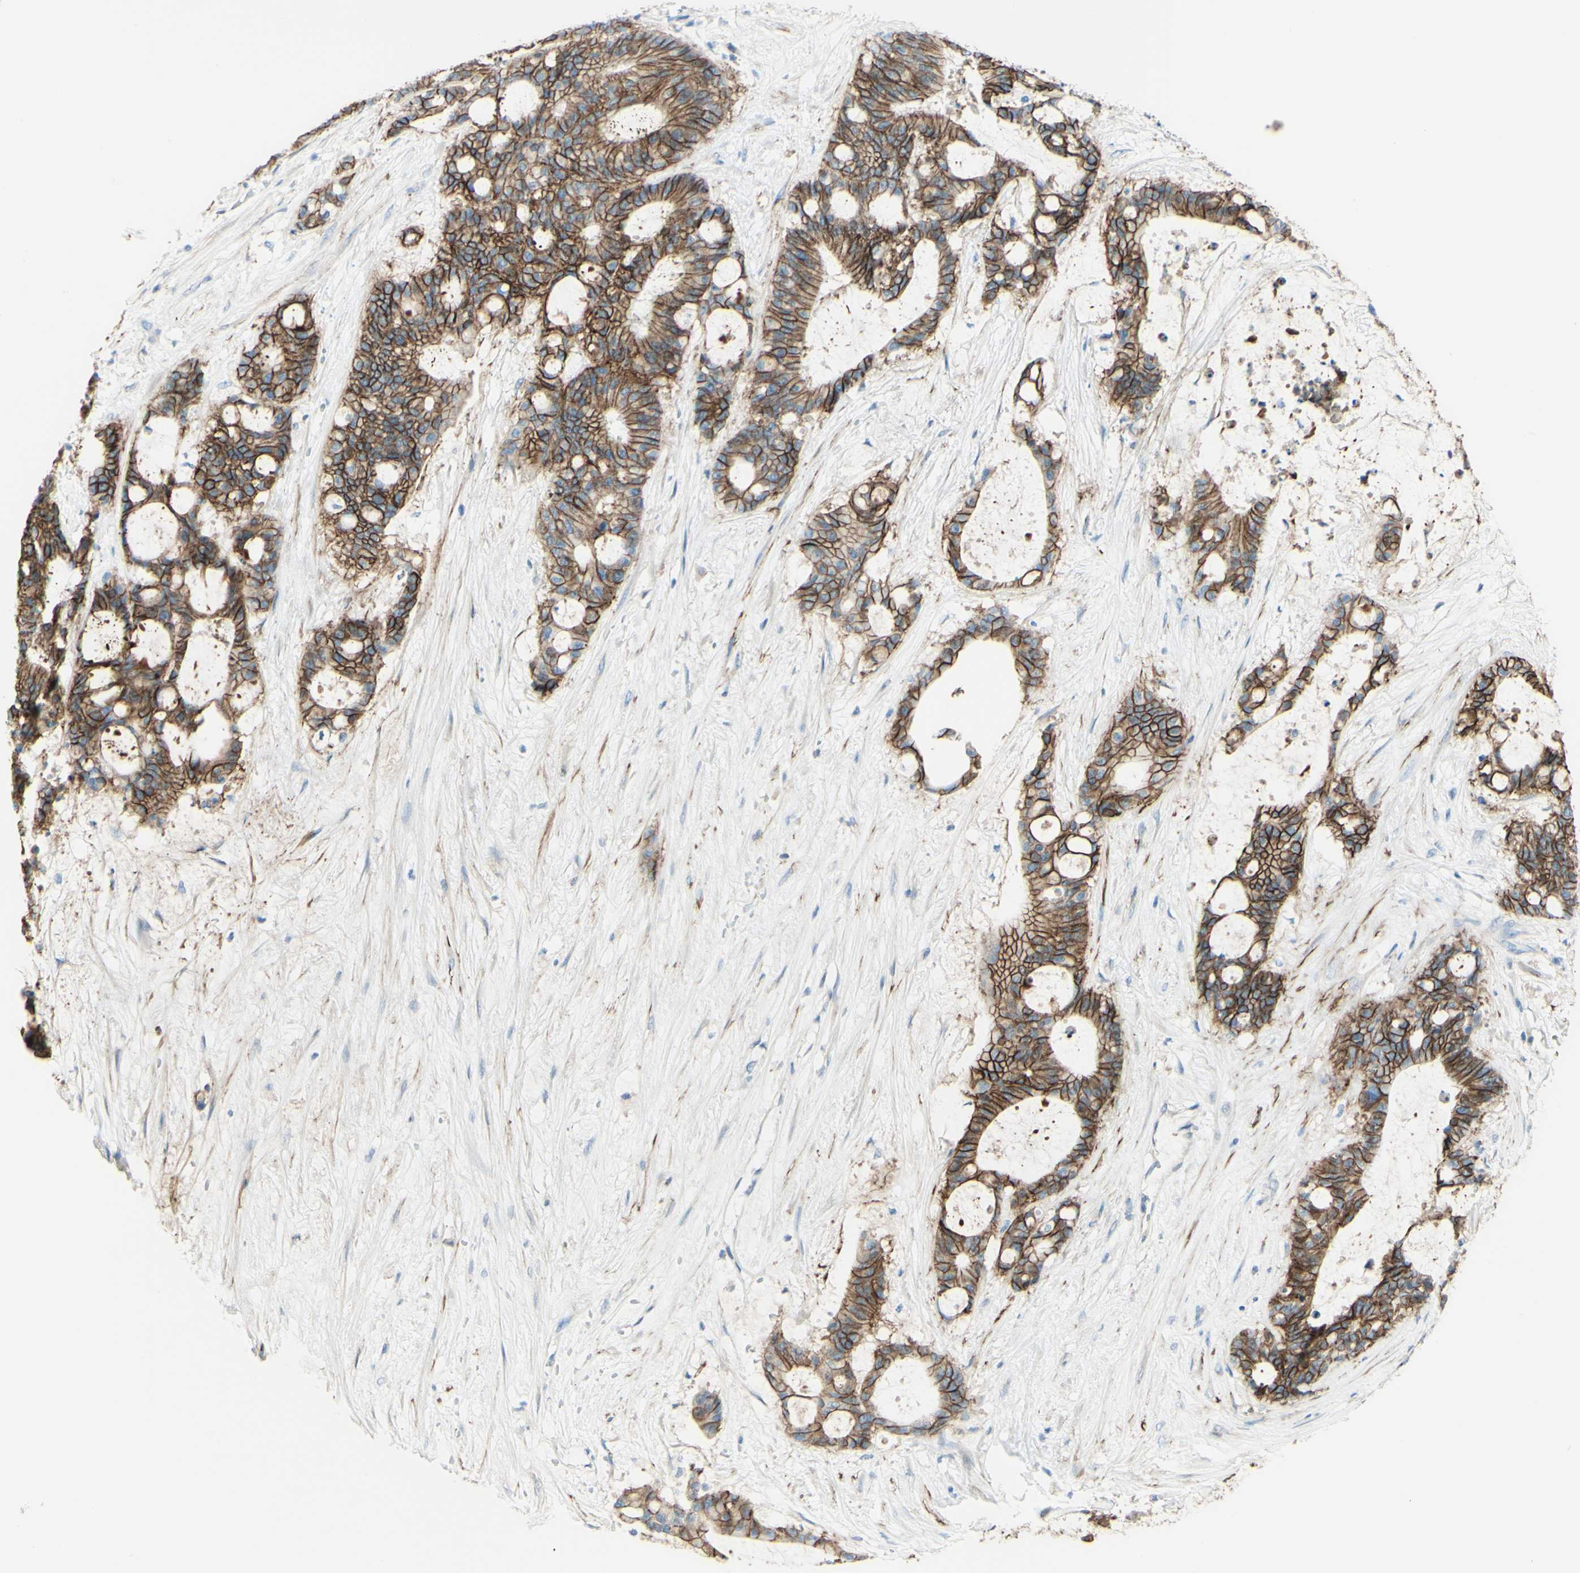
{"staining": {"intensity": "strong", "quantity": ">75%", "location": "cytoplasmic/membranous"}, "tissue": "liver cancer", "cell_type": "Tumor cells", "image_type": "cancer", "snomed": [{"axis": "morphology", "description": "Cholangiocarcinoma"}, {"axis": "topography", "description": "Liver"}], "caption": "Cholangiocarcinoma (liver) stained for a protein (brown) displays strong cytoplasmic/membranous positive expression in about >75% of tumor cells.", "gene": "ALCAM", "patient": {"sex": "female", "age": 73}}